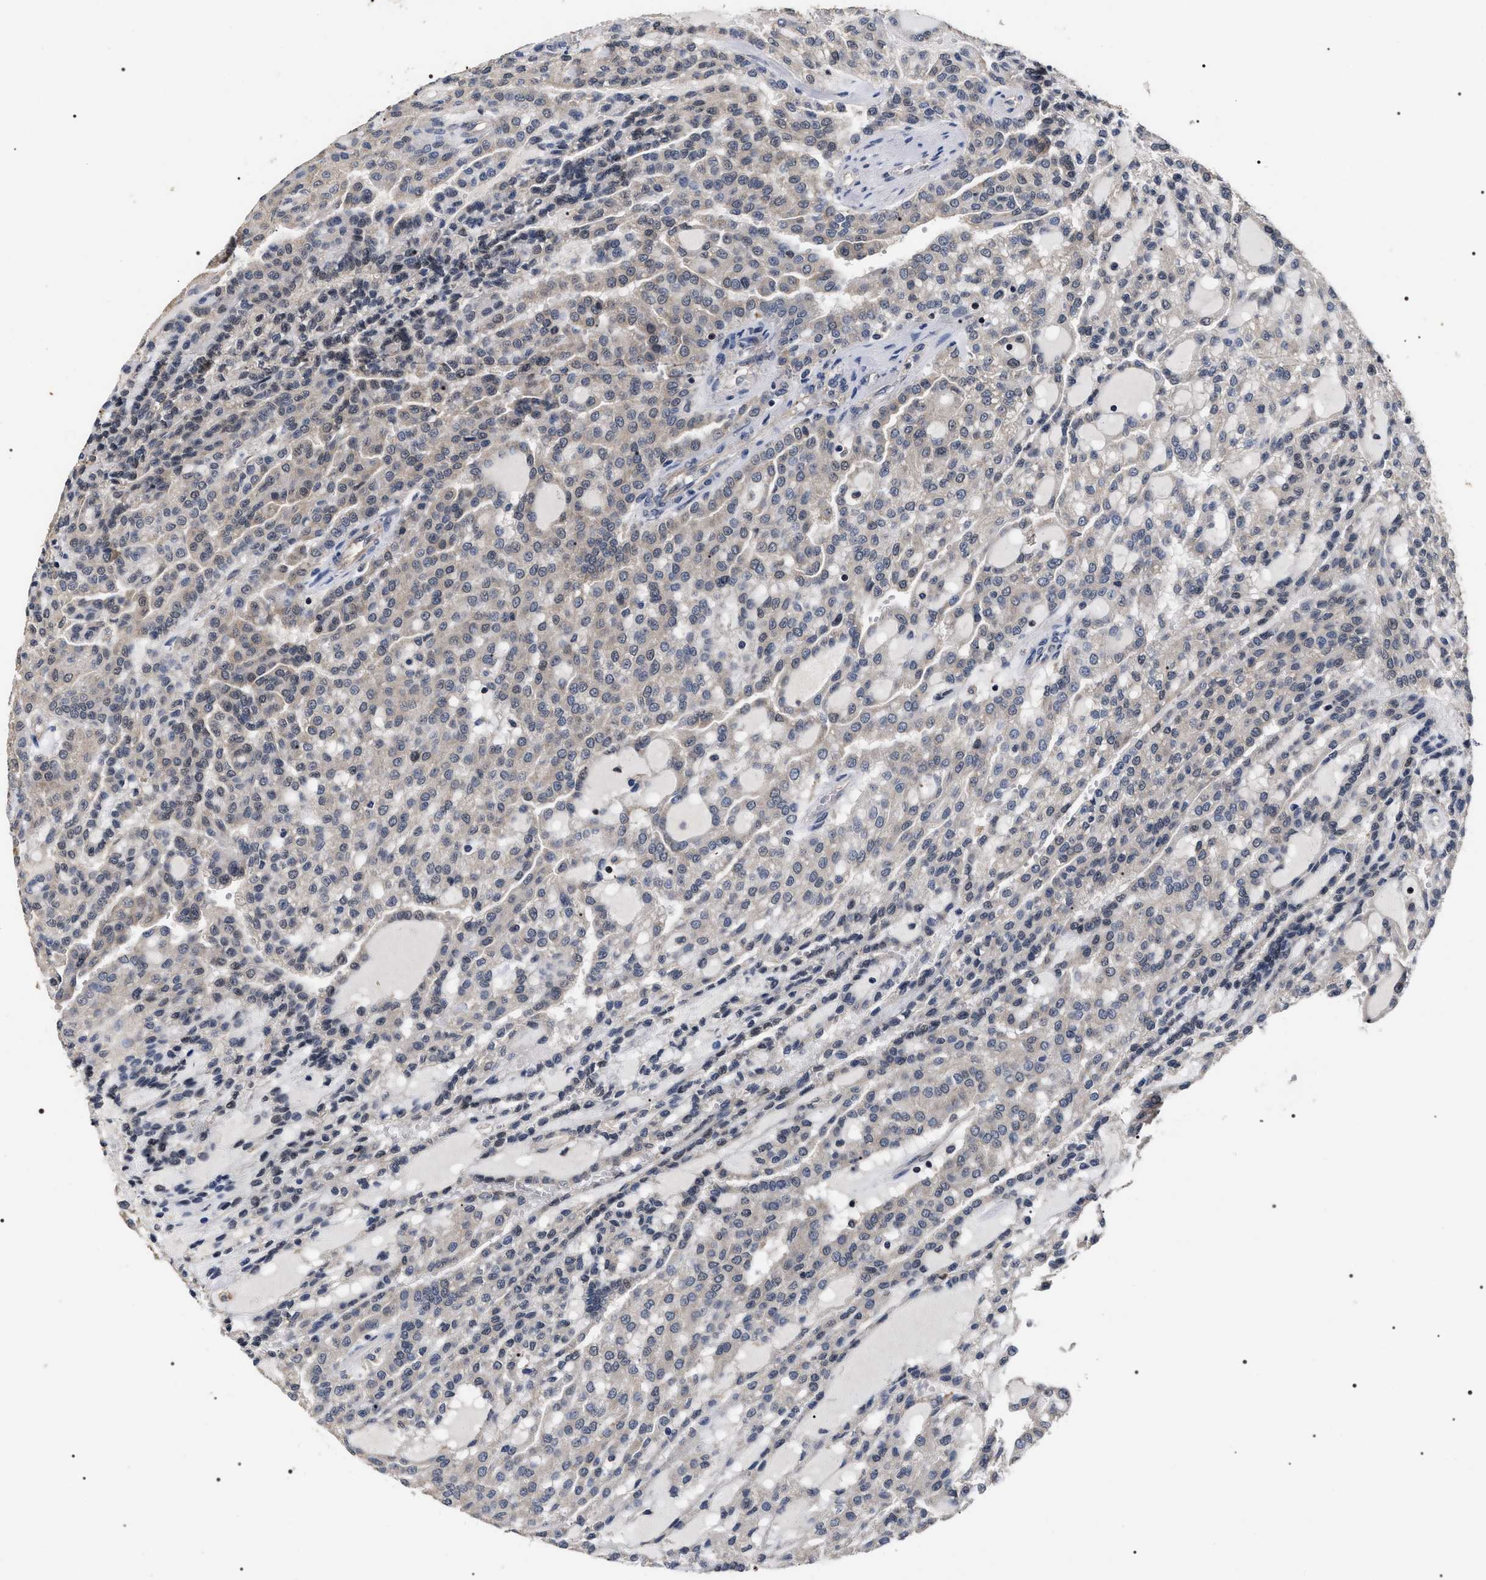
{"staining": {"intensity": "negative", "quantity": "none", "location": "none"}, "tissue": "renal cancer", "cell_type": "Tumor cells", "image_type": "cancer", "snomed": [{"axis": "morphology", "description": "Adenocarcinoma, NOS"}, {"axis": "topography", "description": "Kidney"}], "caption": "There is no significant expression in tumor cells of renal cancer.", "gene": "UPF3A", "patient": {"sex": "male", "age": 63}}